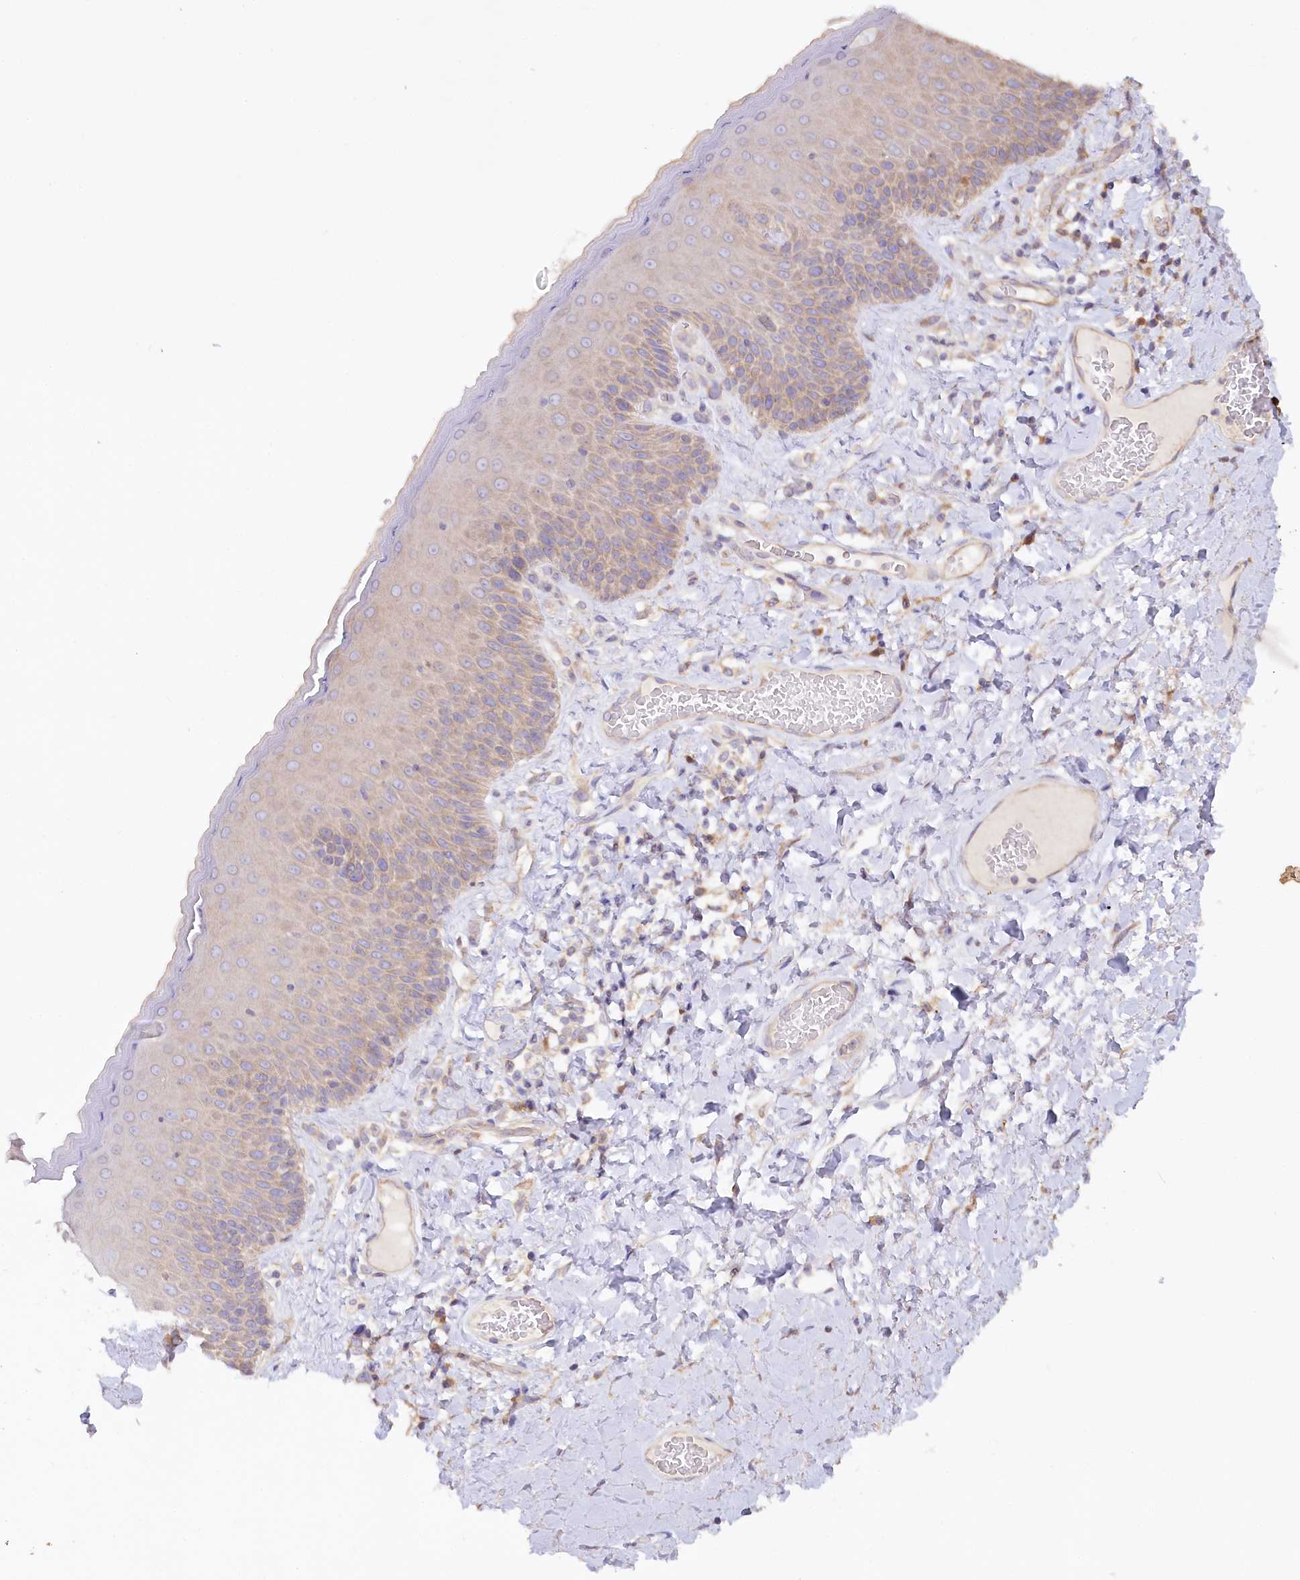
{"staining": {"intensity": "moderate", "quantity": "<25%", "location": "cytoplasmic/membranous"}, "tissue": "skin", "cell_type": "Epidermal cells", "image_type": "normal", "snomed": [{"axis": "morphology", "description": "Normal tissue, NOS"}, {"axis": "topography", "description": "Anal"}], "caption": "A high-resolution histopathology image shows immunohistochemistry staining of unremarkable skin, which displays moderate cytoplasmic/membranous staining in approximately <25% of epidermal cells. Nuclei are stained in blue.", "gene": "PAIP2", "patient": {"sex": "male", "age": 69}}